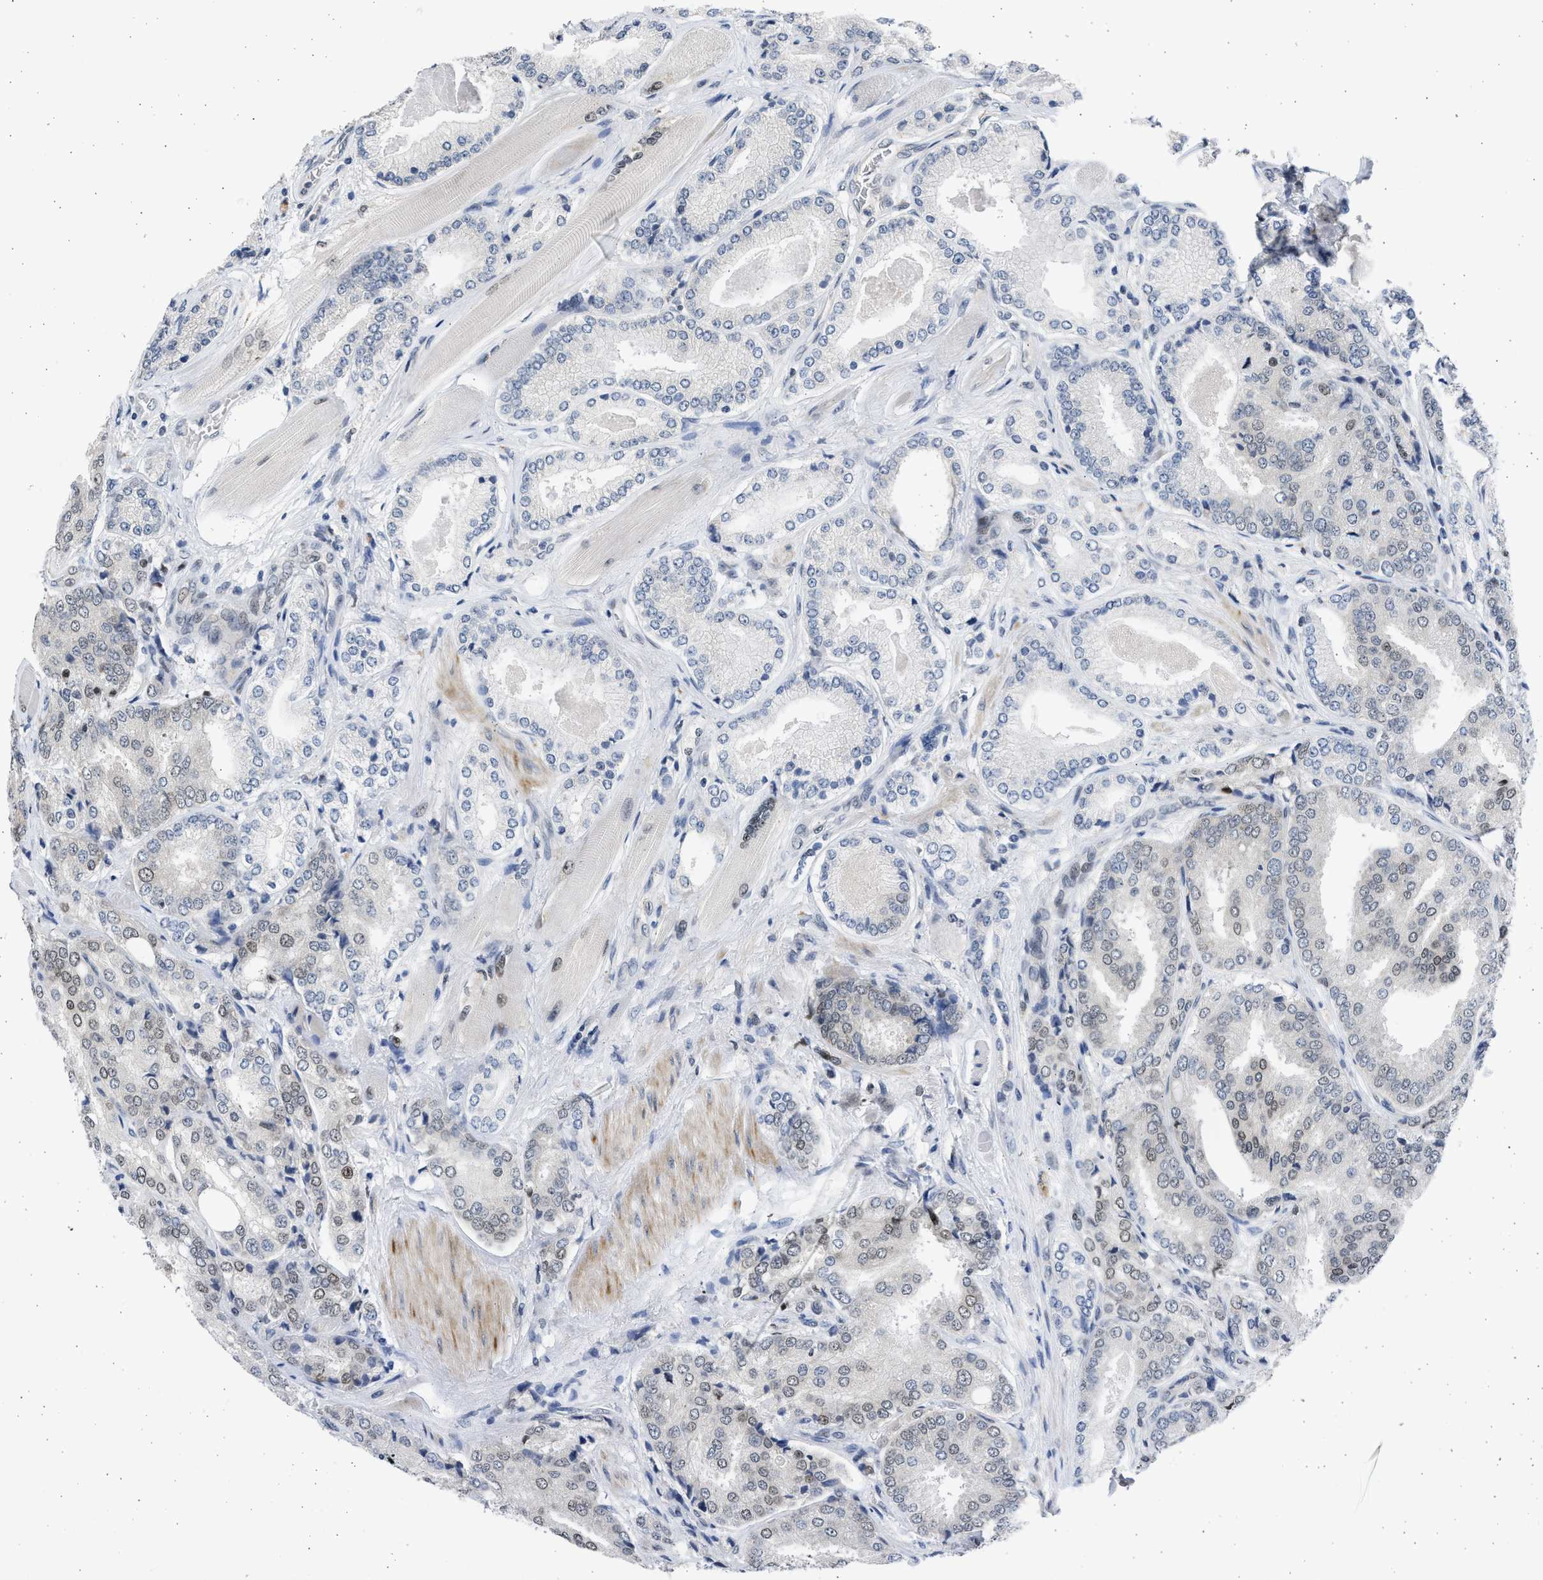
{"staining": {"intensity": "moderate", "quantity": "25%-75%", "location": "nuclear"}, "tissue": "prostate cancer", "cell_type": "Tumor cells", "image_type": "cancer", "snomed": [{"axis": "morphology", "description": "Adenocarcinoma, High grade"}, {"axis": "topography", "description": "Prostate"}], "caption": "The image exhibits immunohistochemical staining of prostate cancer. There is moderate nuclear expression is appreciated in approximately 25%-75% of tumor cells.", "gene": "HMGN3", "patient": {"sex": "male", "age": 50}}